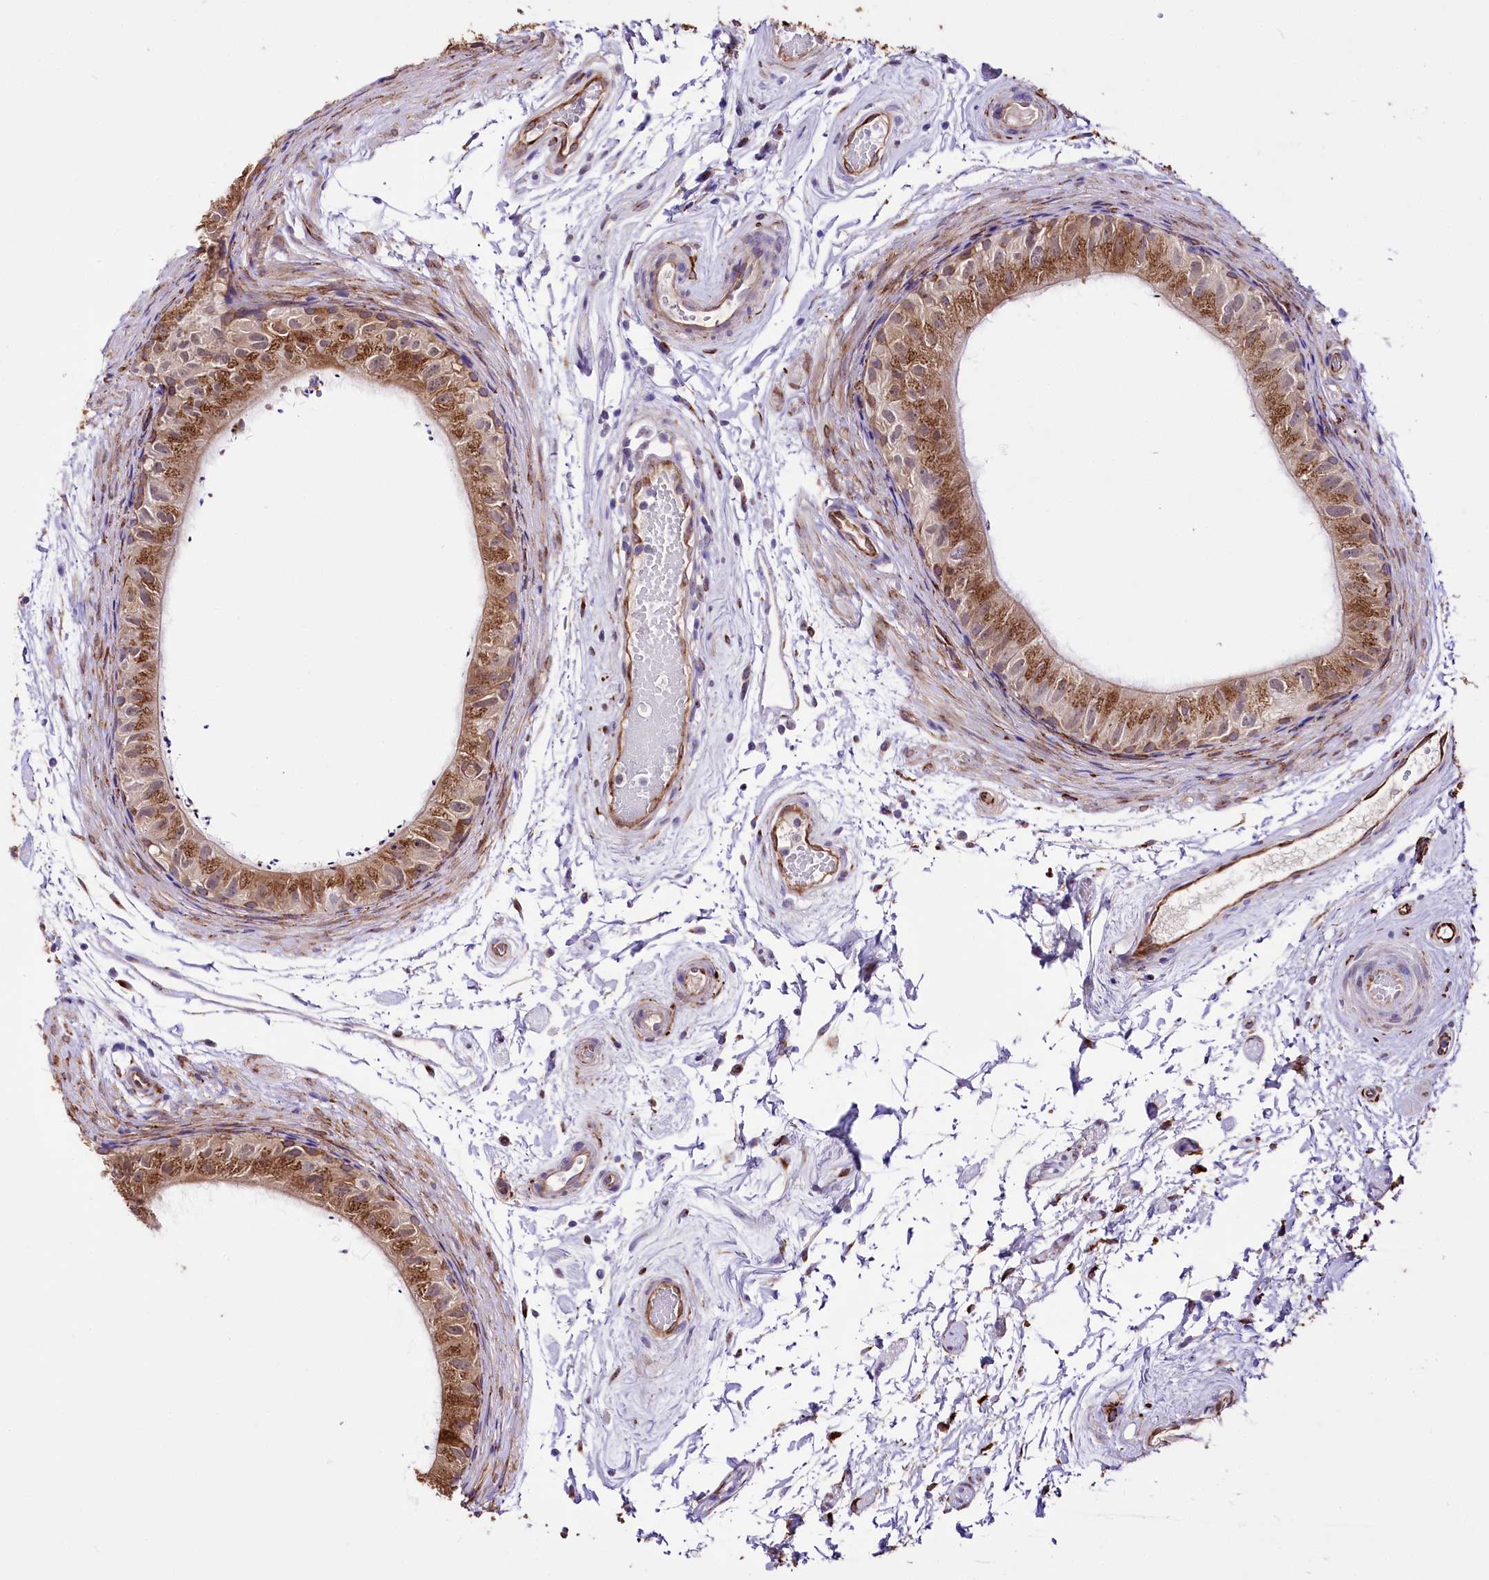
{"staining": {"intensity": "strong", "quantity": ">75%", "location": "cytoplasmic/membranous"}, "tissue": "epididymis", "cell_type": "Glandular cells", "image_type": "normal", "snomed": [{"axis": "morphology", "description": "Normal tissue, NOS"}, {"axis": "topography", "description": "Epididymis"}], "caption": "Protein staining exhibits strong cytoplasmic/membranous staining in about >75% of glandular cells in benign epididymis.", "gene": "WWC1", "patient": {"sex": "male", "age": 50}}